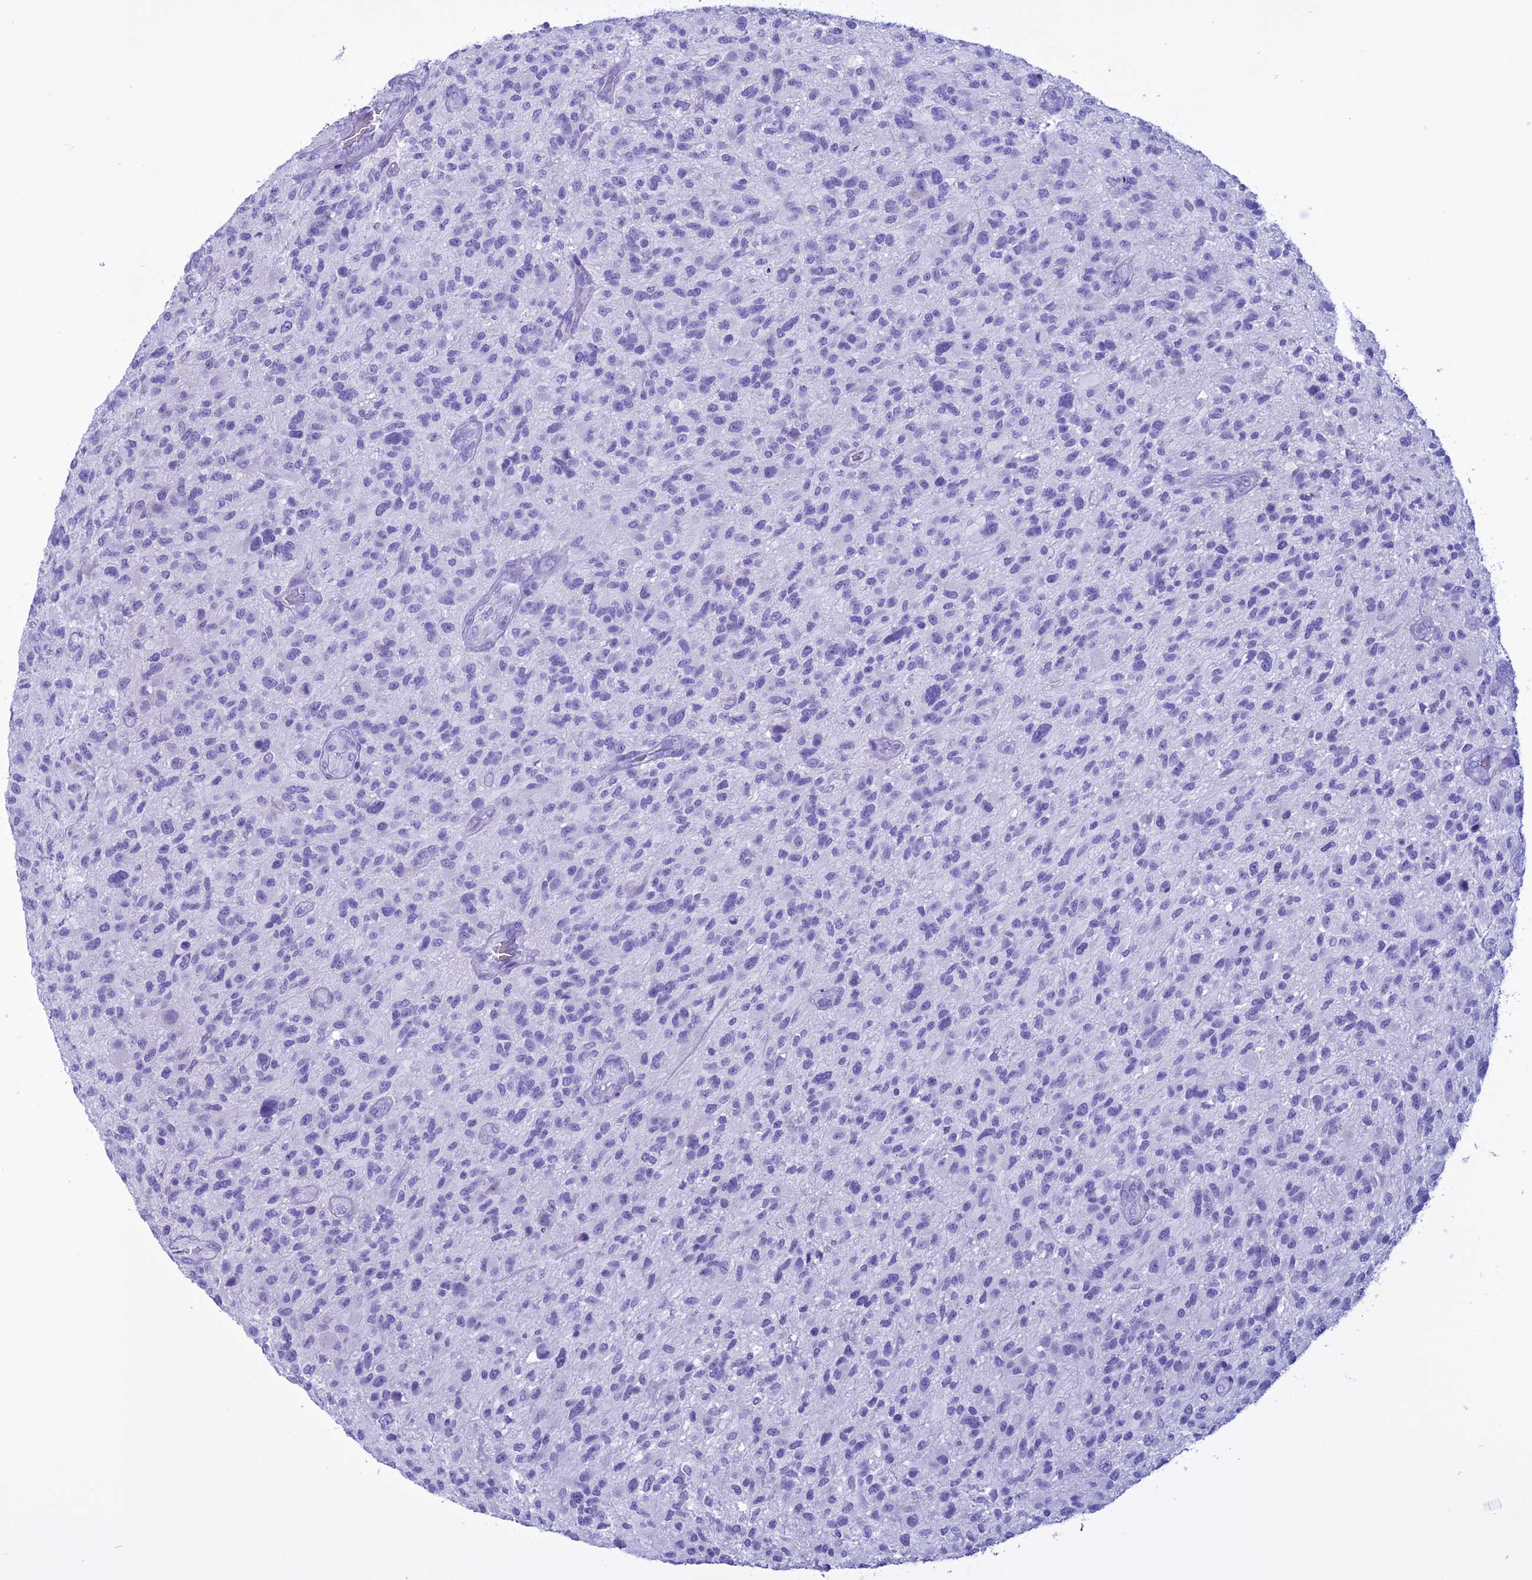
{"staining": {"intensity": "negative", "quantity": "none", "location": "none"}, "tissue": "glioma", "cell_type": "Tumor cells", "image_type": "cancer", "snomed": [{"axis": "morphology", "description": "Glioma, malignant, High grade"}, {"axis": "topography", "description": "Brain"}], "caption": "This is an IHC image of malignant glioma (high-grade). There is no expression in tumor cells.", "gene": "MZB1", "patient": {"sex": "male", "age": 47}}